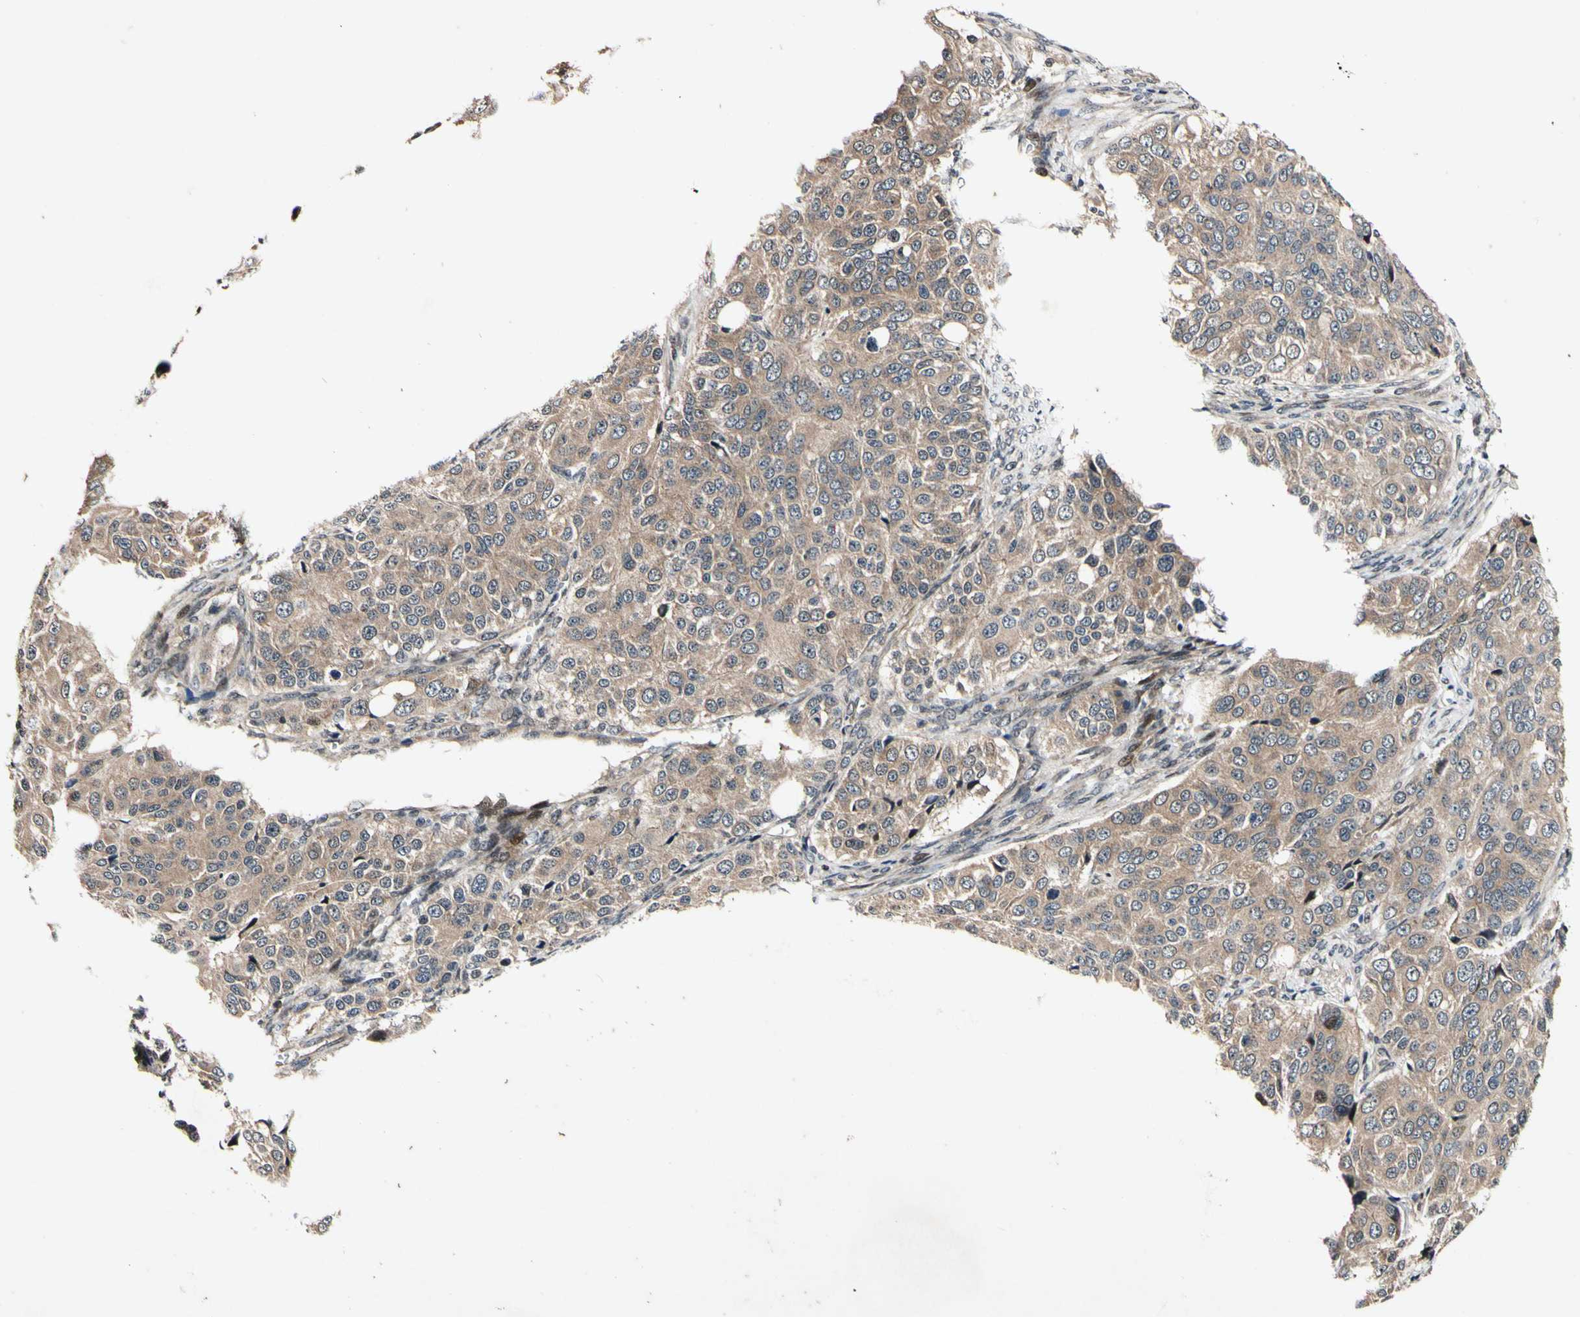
{"staining": {"intensity": "moderate", "quantity": ">75%", "location": "cytoplasmic/membranous"}, "tissue": "ovarian cancer", "cell_type": "Tumor cells", "image_type": "cancer", "snomed": [{"axis": "morphology", "description": "Carcinoma, endometroid"}, {"axis": "topography", "description": "Ovary"}], "caption": "An image of human ovarian cancer stained for a protein displays moderate cytoplasmic/membranous brown staining in tumor cells.", "gene": "CSNK1E", "patient": {"sex": "female", "age": 51}}